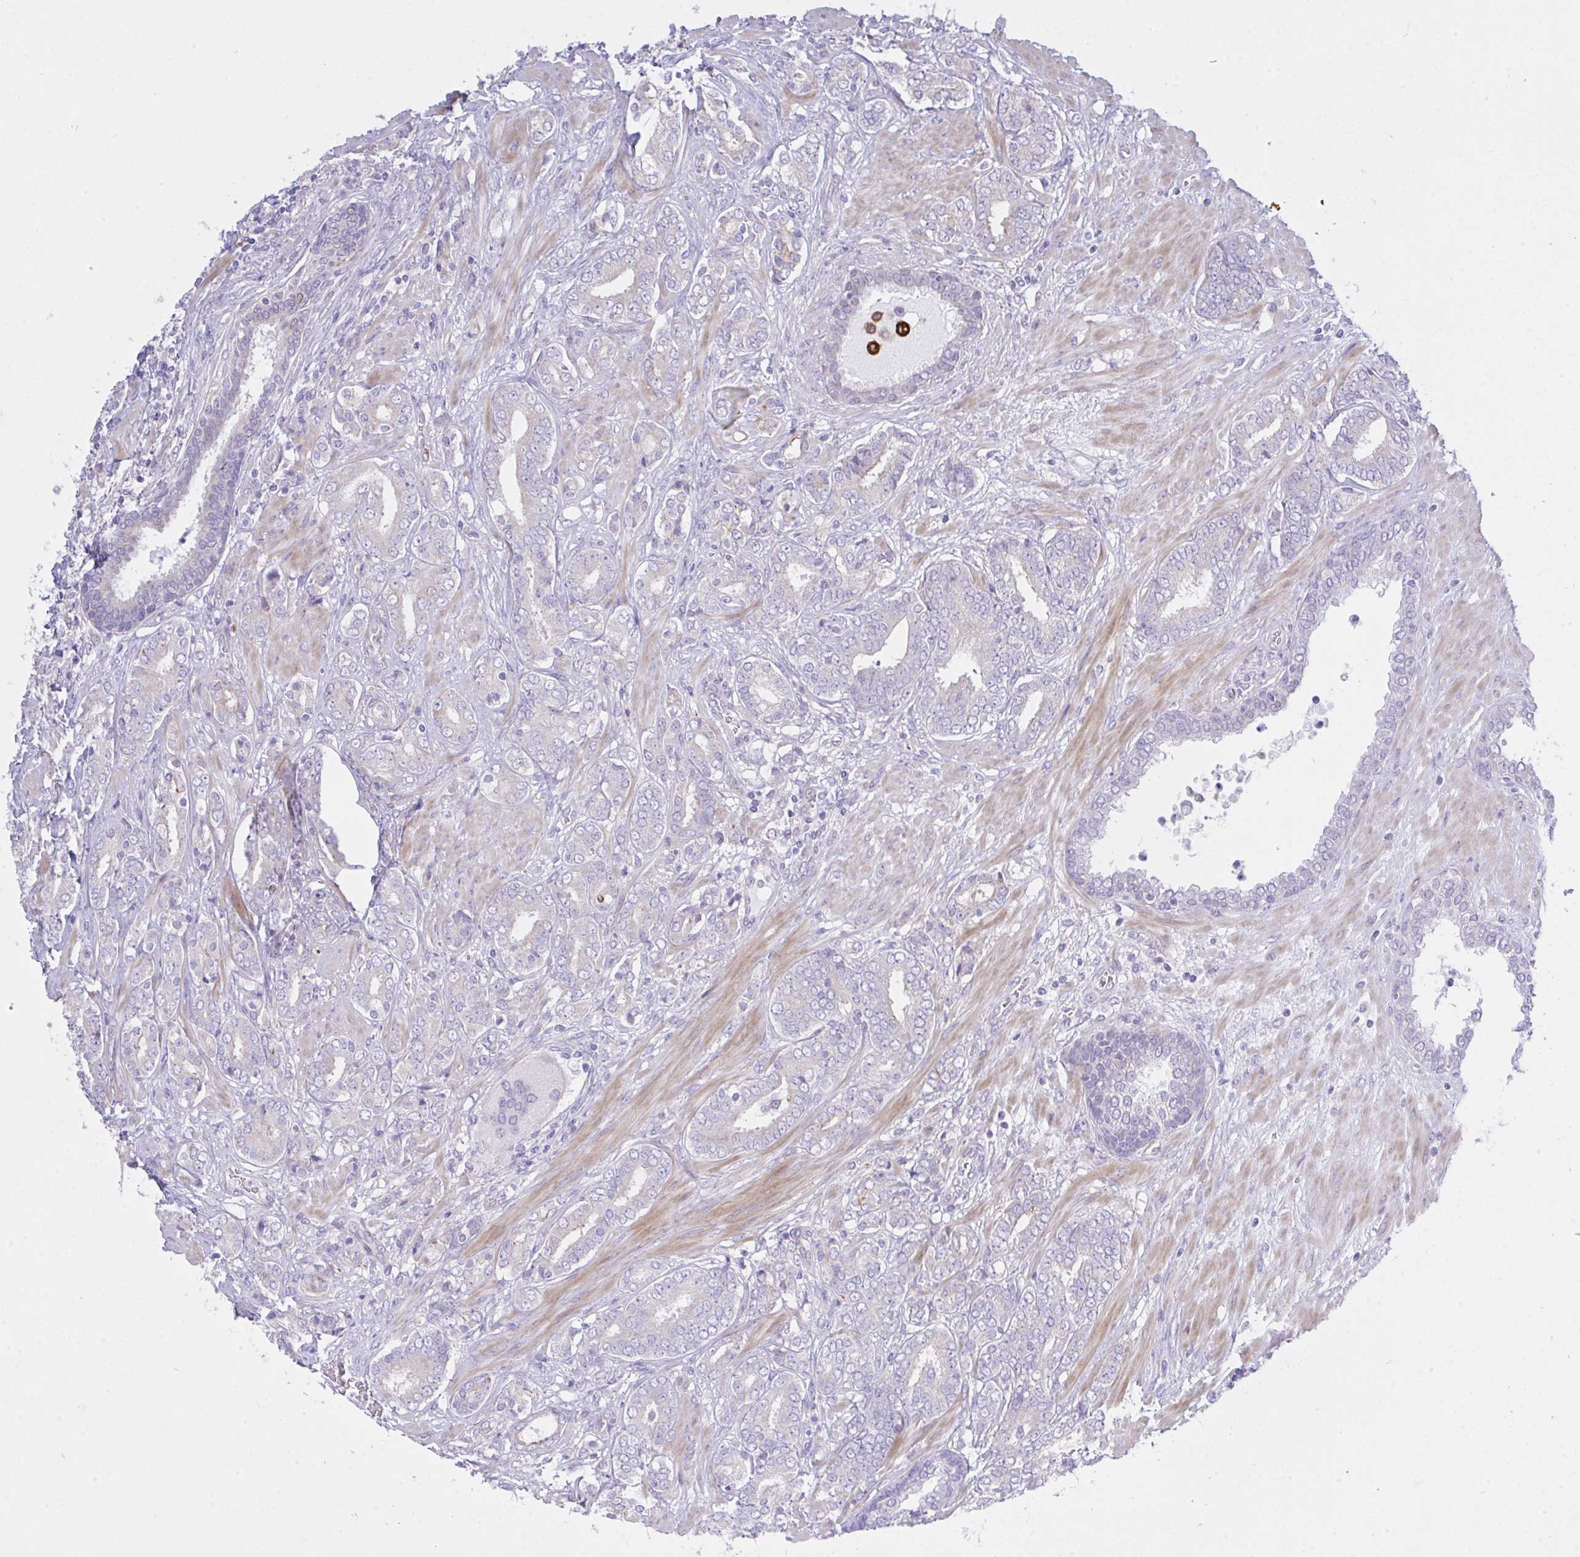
{"staining": {"intensity": "negative", "quantity": "none", "location": "none"}, "tissue": "prostate cancer", "cell_type": "Tumor cells", "image_type": "cancer", "snomed": [{"axis": "morphology", "description": "Adenocarcinoma, High grade"}, {"axis": "topography", "description": "Prostate"}], "caption": "Prostate cancer was stained to show a protein in brown. There is no significant expression in tumor cells.", "gene": "EEF1A2", "patient": {"sex": "male", "age": 62}}